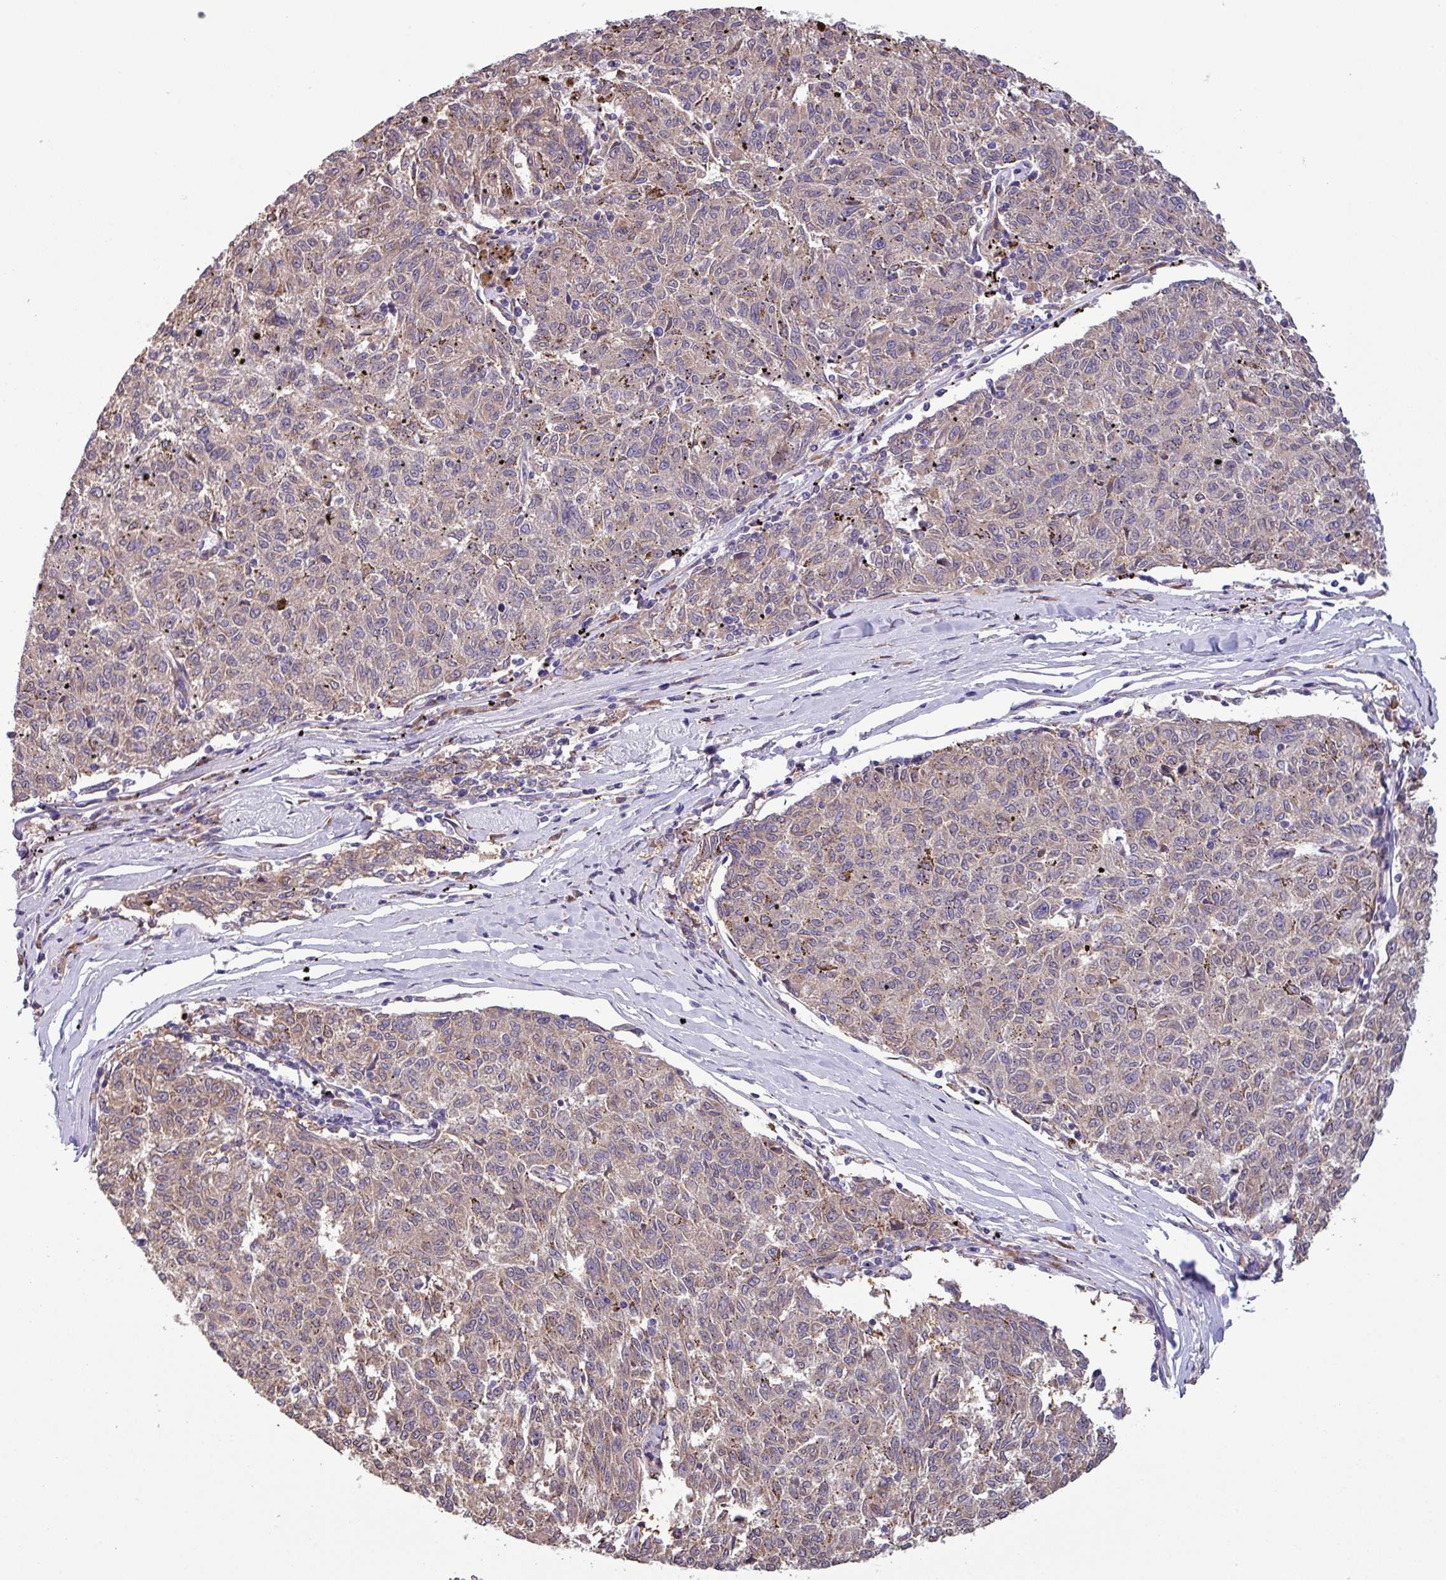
{"staining": {"intensity": "weak", "quantity": ">75%", "location": "cytoplasmic/membranous"}, "tissue": "melanoma", "cell_type": "Tumor cells", "image_type": "cancer", "snomed": [{"axis": "morphology", "description": "Malignant melanoma, NOS"}, {"axis": "topography", "description": "Skin"}], "caption": "IHC (DAB (3,3'-diaminobenzidine)) staining of melanoma exhibits weak cytoplasmic/membranous protein staining in approximately >75% of tumor cells.", "gene": "C20orf27", "patient": {"sex": "female", "age": 72}}